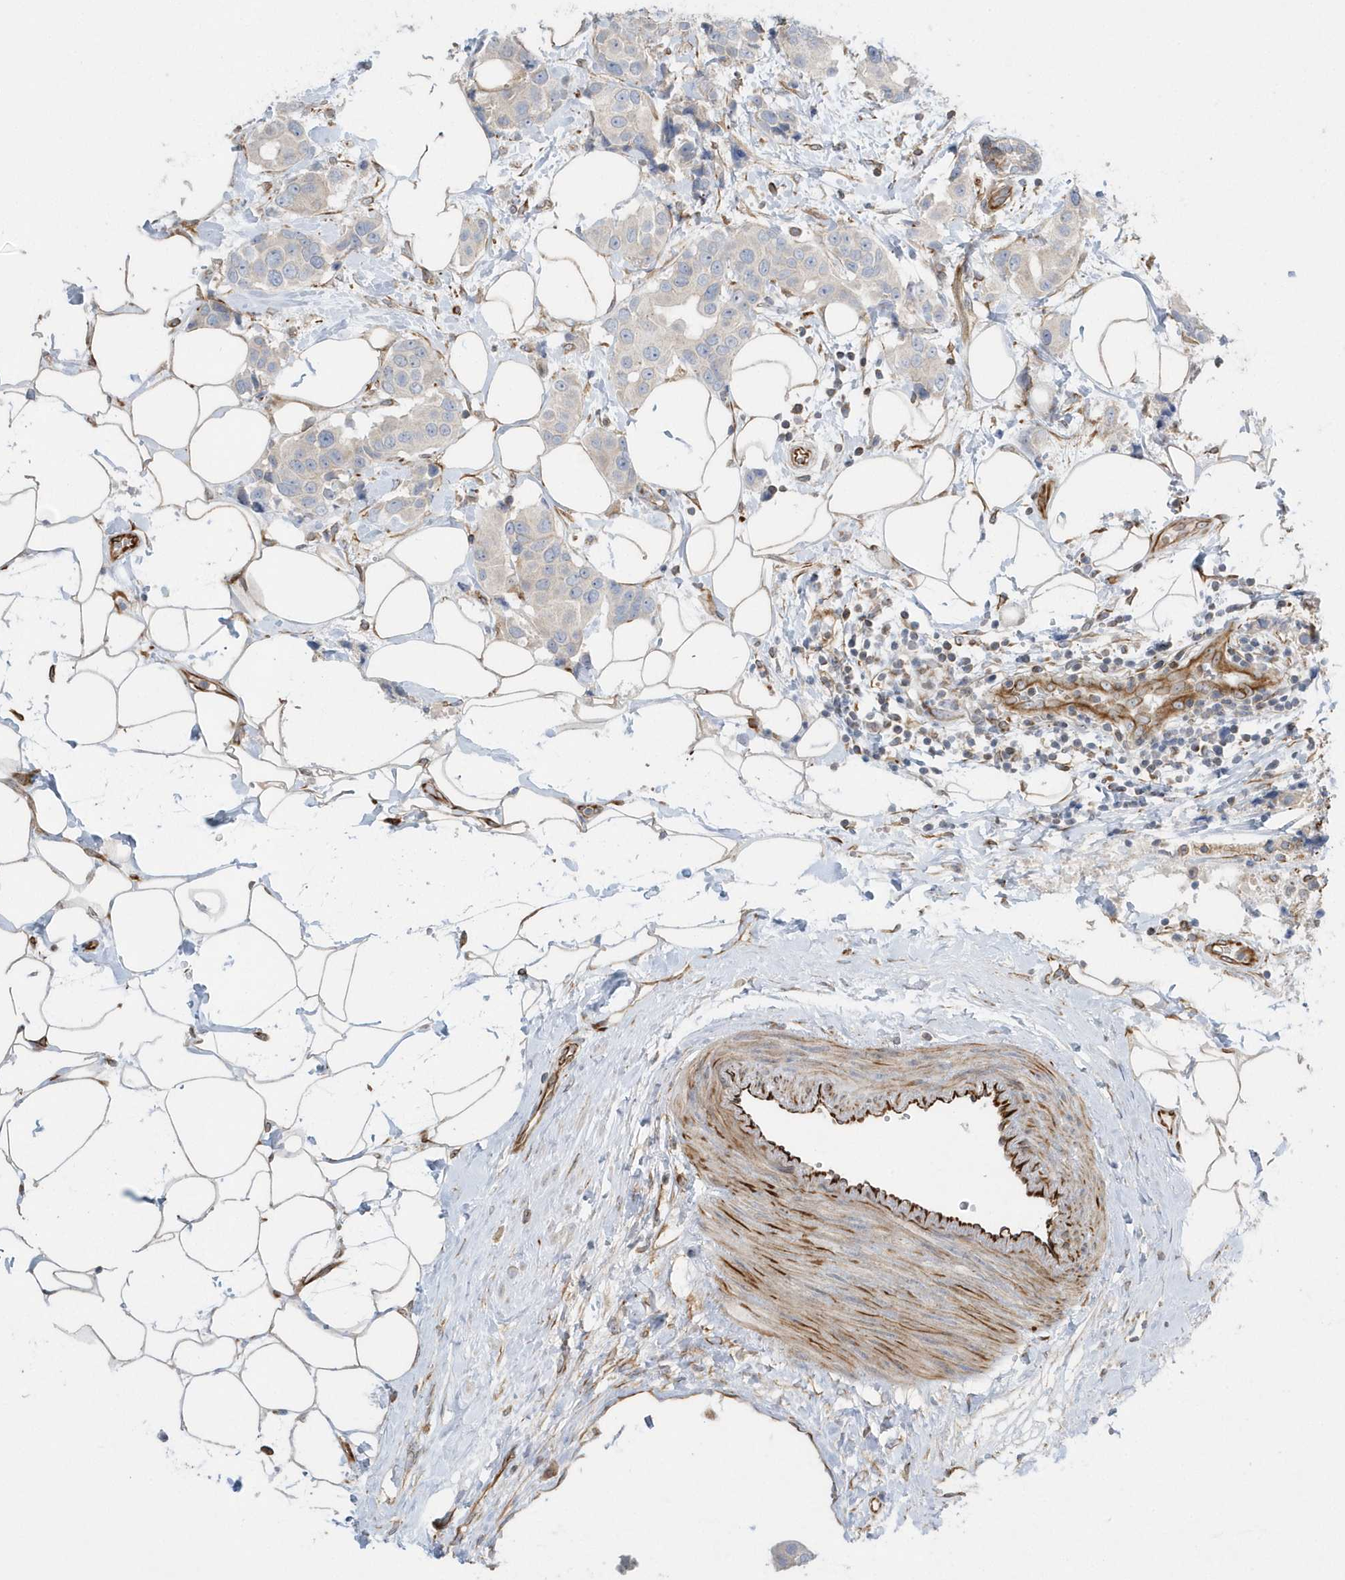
{"staining": {"intensity": "negative", "quantity": "none", "location": "none"}, "tissue": "breast cancer", "cell_type": "Tumor cells", "image_type": "cancer", "snomed": [{"axis": "morphology", "description": "Normal tissue, NOS"}, {"axis": "morphology", "description": "Duct carcinoma"}, {"axis": "topography", "description": "Breast"}], "caption": "Immunohistochemical staining of intraductal carcinoma (breast) reveals no significant expression in tumor cells.", "gene": "RAB17", "patient": {"sex": "female", "age": 39}}